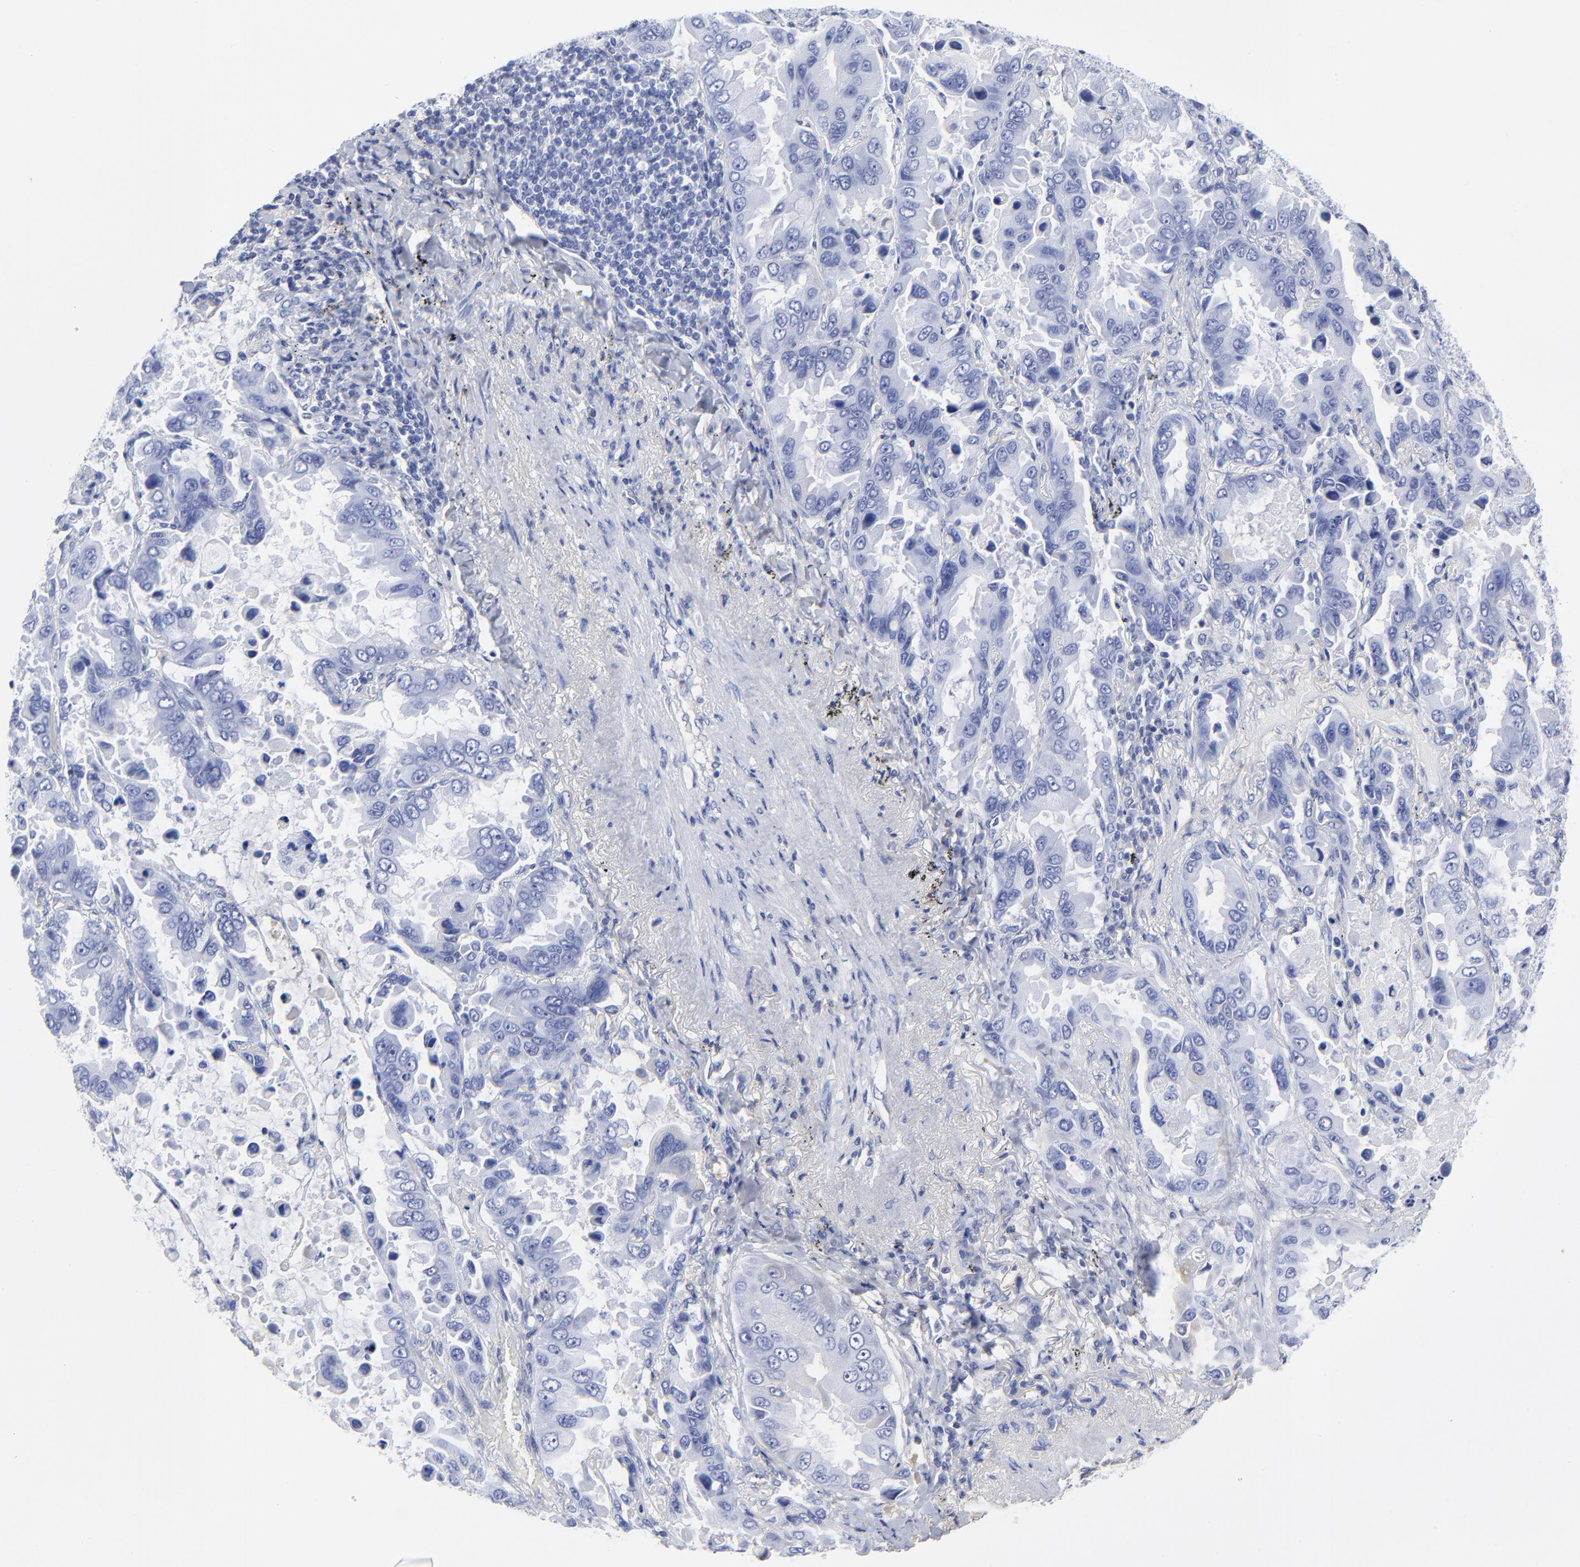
{"staining": {"intensity": "negative", "quantity": "none", "location": "none"}, "tissue": "lung cancer", "cell_type": "Tumor cells", "image_type": "cancer", "snomed": [{"axis": "morphology", "description": "Adenocarcinoma, NOS"}, {"axis": "topography", "description": "Lung"}], "caption": "A micrograph of adenocarcinoma (lung) stained for a protein exhibits no brown staining in tumor cells.", "gene": "DCN", "patient": {"sex": "male", "age": 64}}